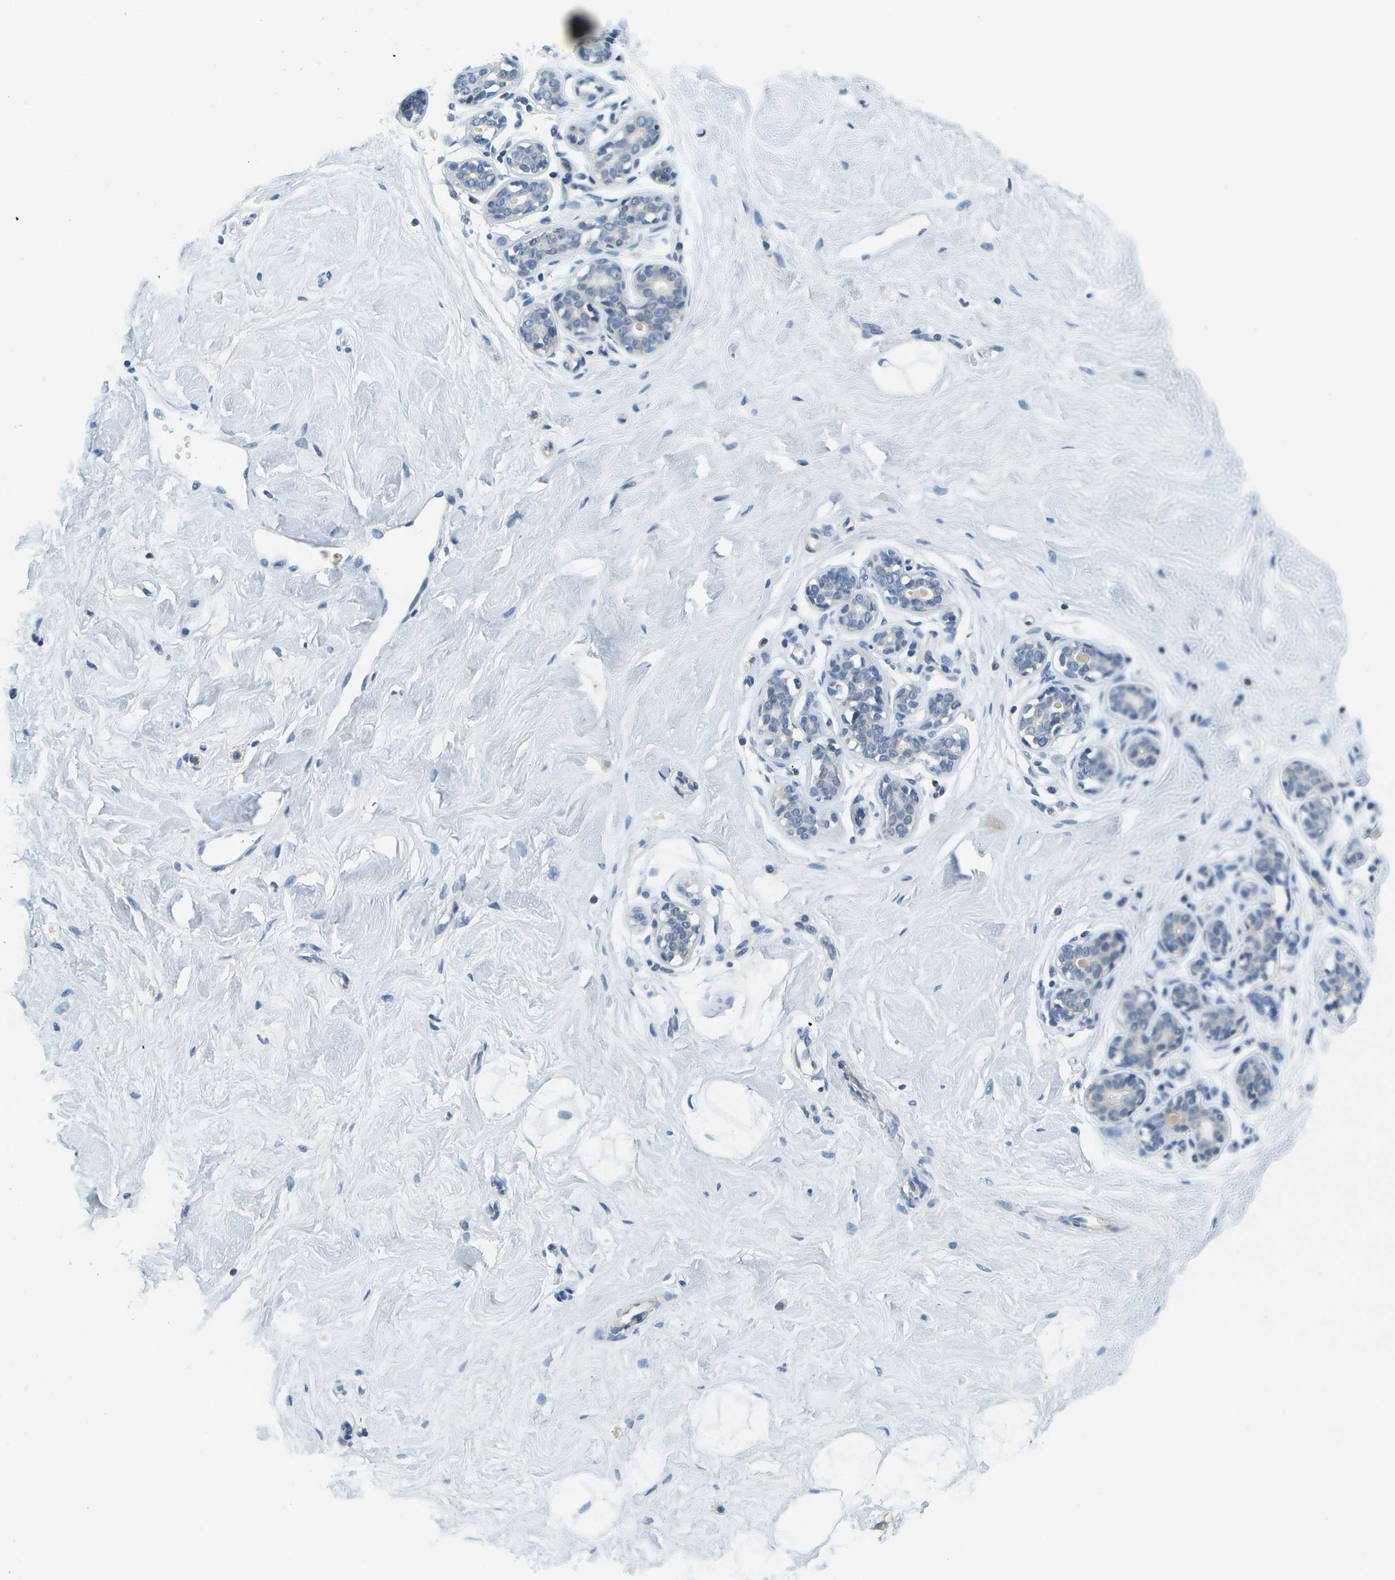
{"staining": {"intensity": "negative", "quantity": "none", "location": "none"}, "tissue": "breast", "cell_type": "Adipocytes", "image_type": "normal", "snomed": [{"axis": "morphology", "description": "Normal tissue, NOS"}, {"axis": "topography", "description": "Breast"}], "caption": "Adipocytes are negative for brown protein staining in unremarkable breast.", "gene": "RASGRP2", "patient": {"sex": "female", "age": 23}}